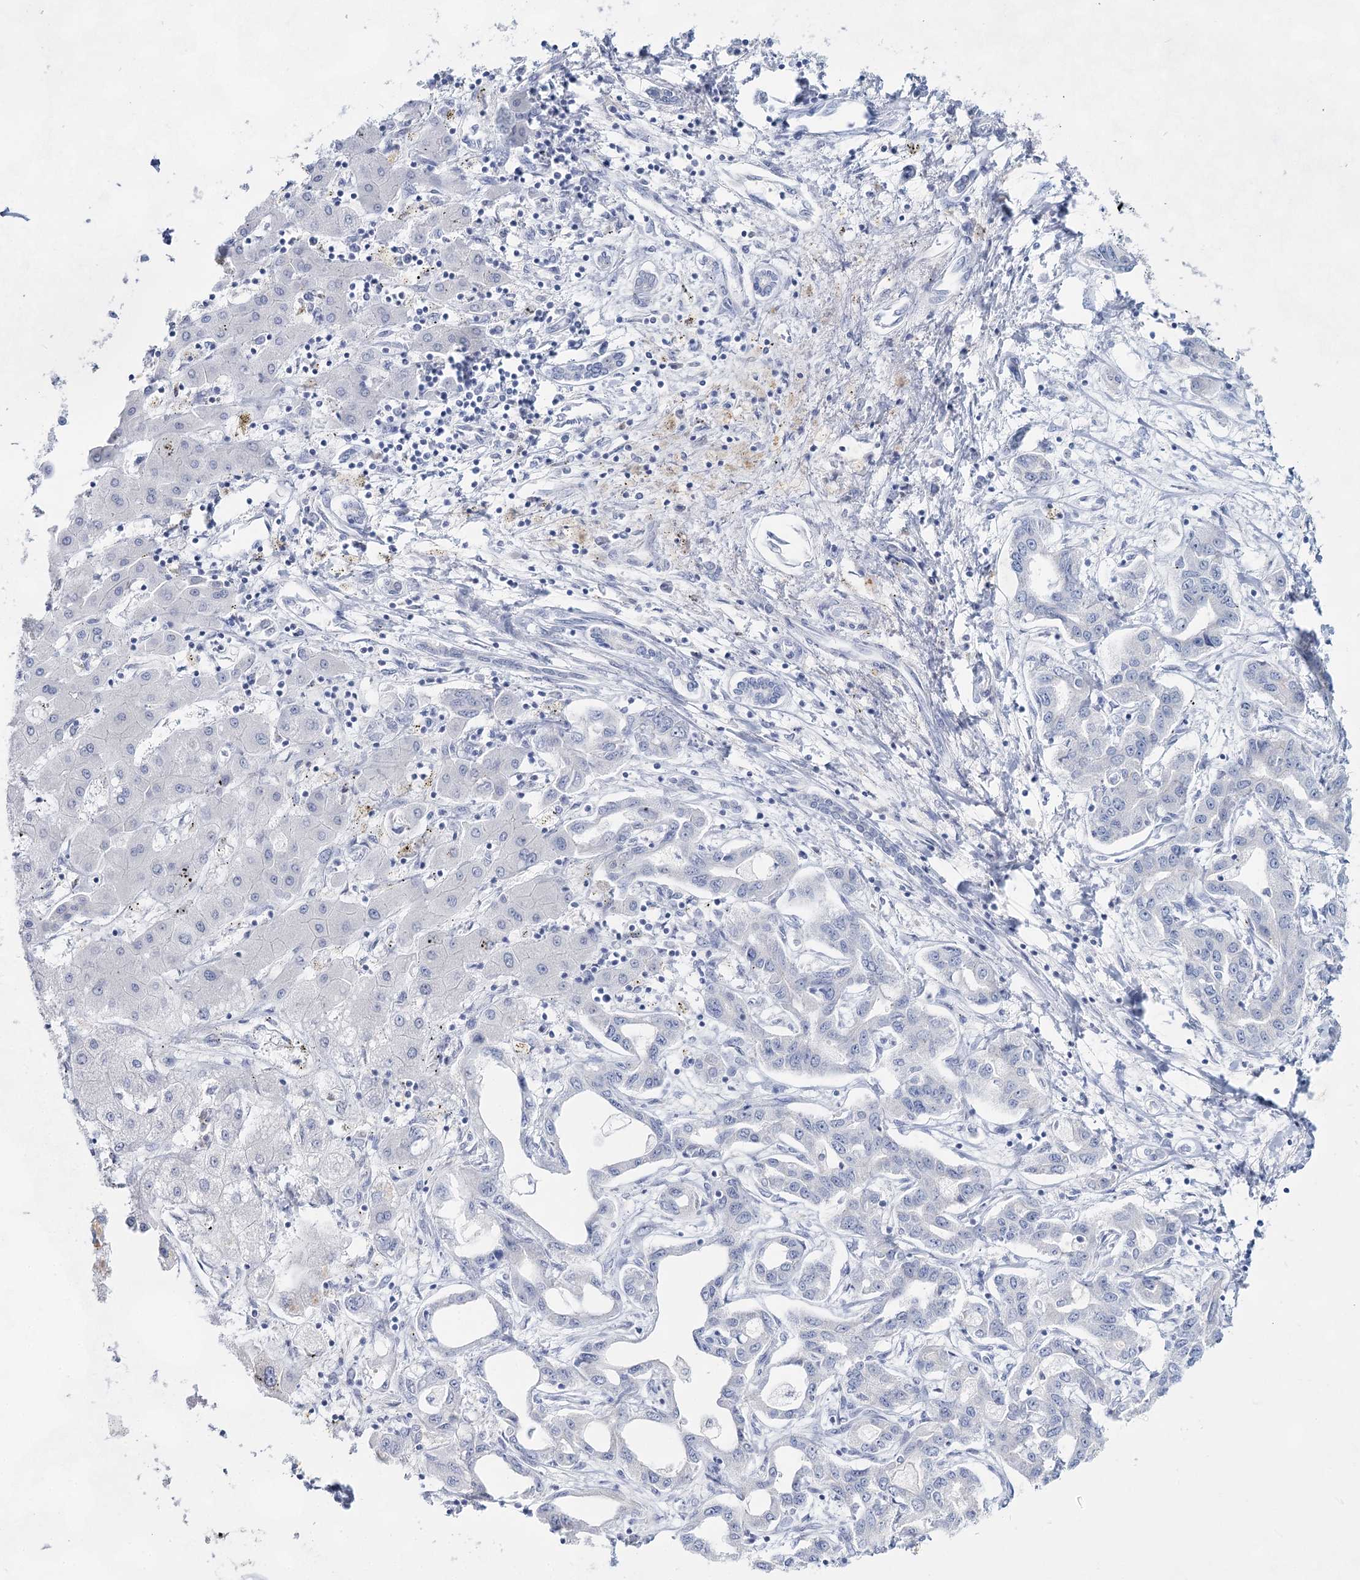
{"staining": {"intensity": "negative", "quantity": "none", "location": "none"}, "tissue": "liver cancer", "cell_type": "Tumor cells", "image_type": "cancer", "snomed": [{"axis": "morphology", "description": "Cholangiocarcinoma"}, {"axis": "topography", "description": "Liver"}], "caption": "Tumor cells are negative for protein expression in human liver cancer (cholangiocarcinoma). (Brightfield microscopy of DAB (3,3'-diaminobenzidine) immunohistochemistry at high magnification).", "gene": "SLC17A2", "patient": {"sex": "male", "age": 59}}